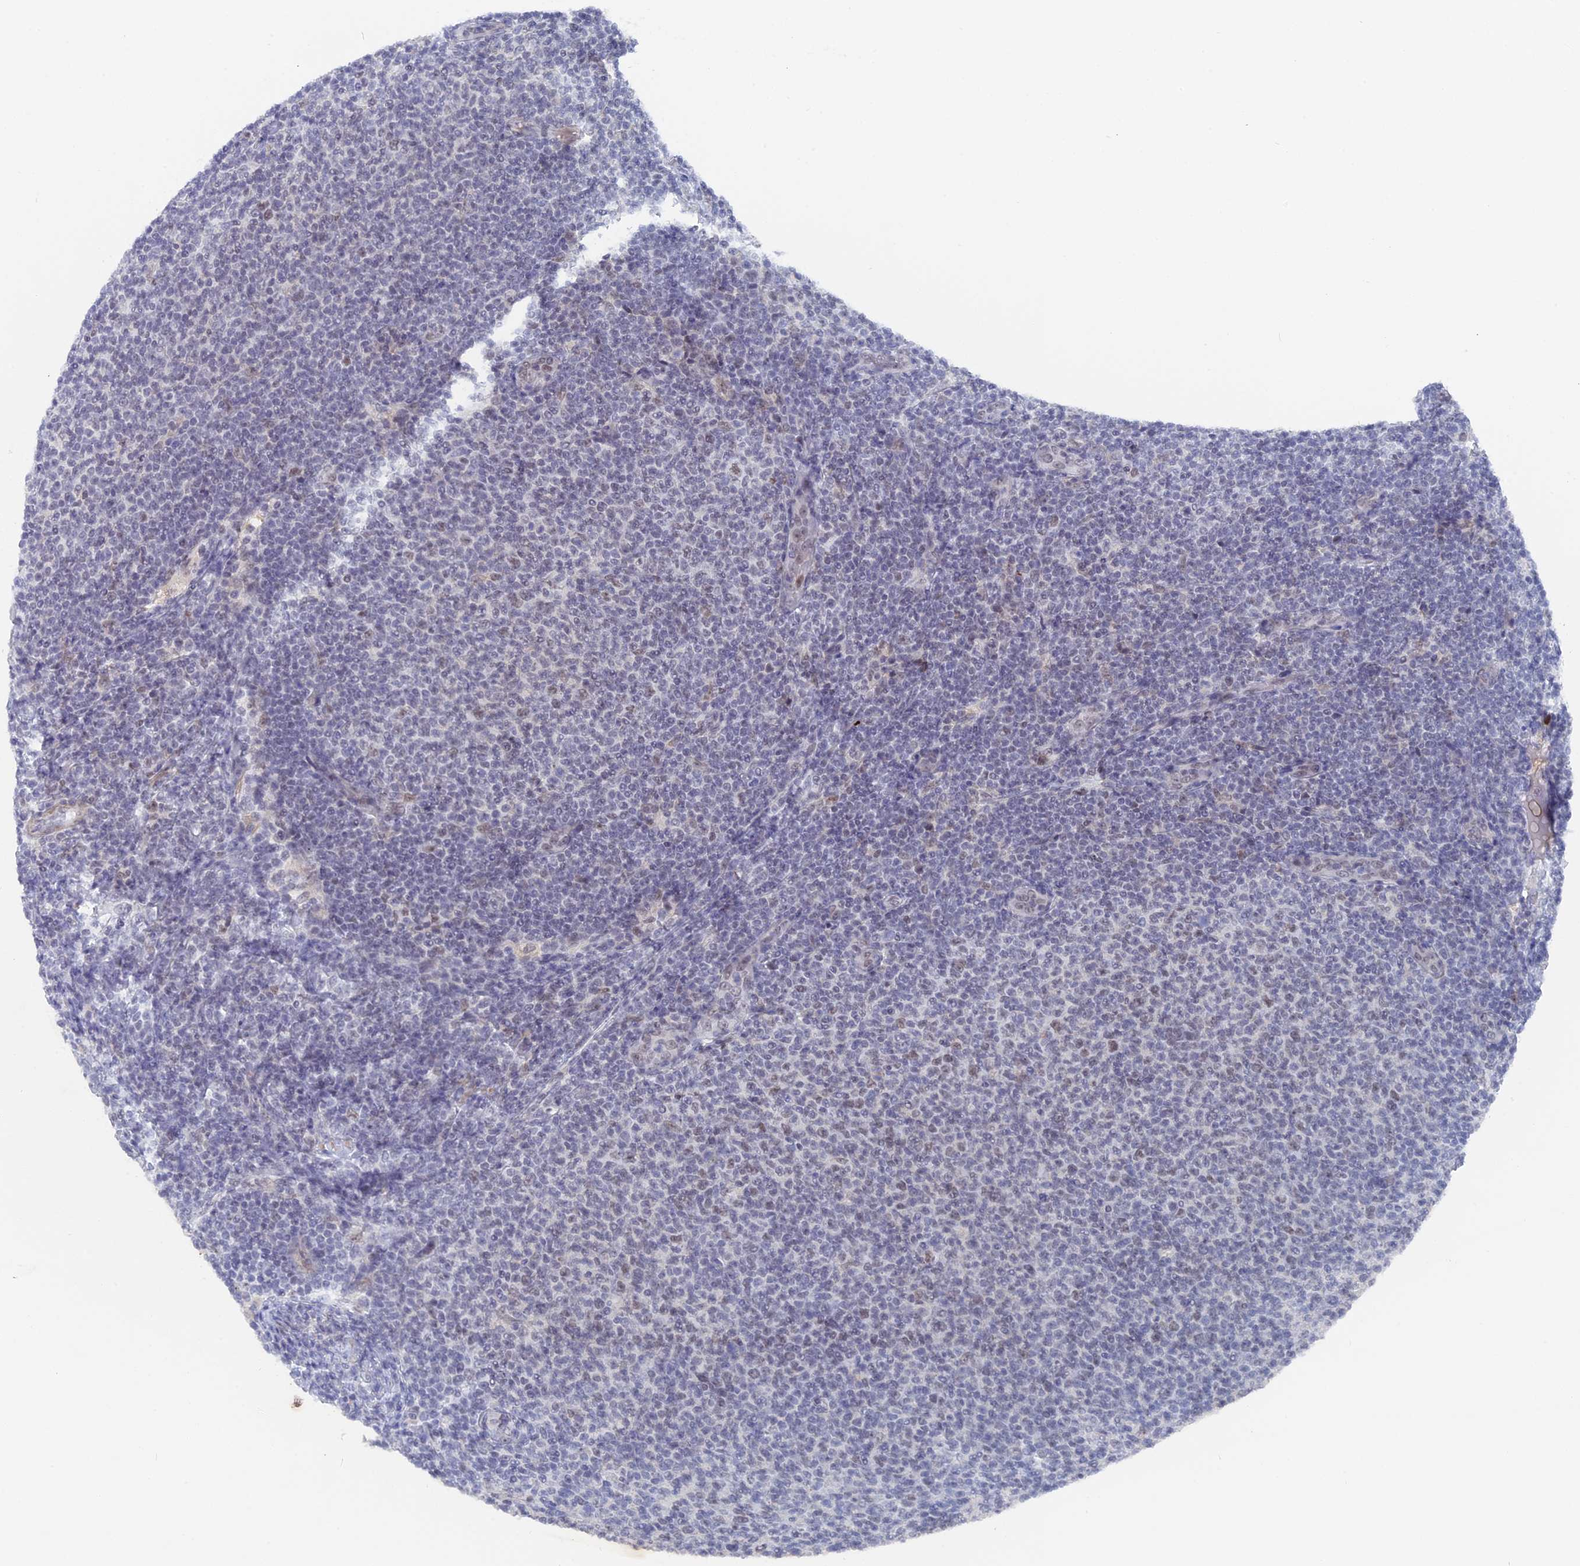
{"staining": {"intensity": "negative", "quantity": "none", "location": "none"}, "tissue": "lymphoma", "cell_type": "Tumor cells", "image_type": "cancer", "snomed": [{"axis": "morphology", "description": "Malignant lymphoma, non-Hodgkin's type, Low grade"}, {"axis": "topography", "description": "Lymph node"}], "caption": "Human lymphoma stained for a protein using IHC exhibits no expression in tumor cells.", "gene": "BRD2", "patient": {"sex": "male", "age": 66}}